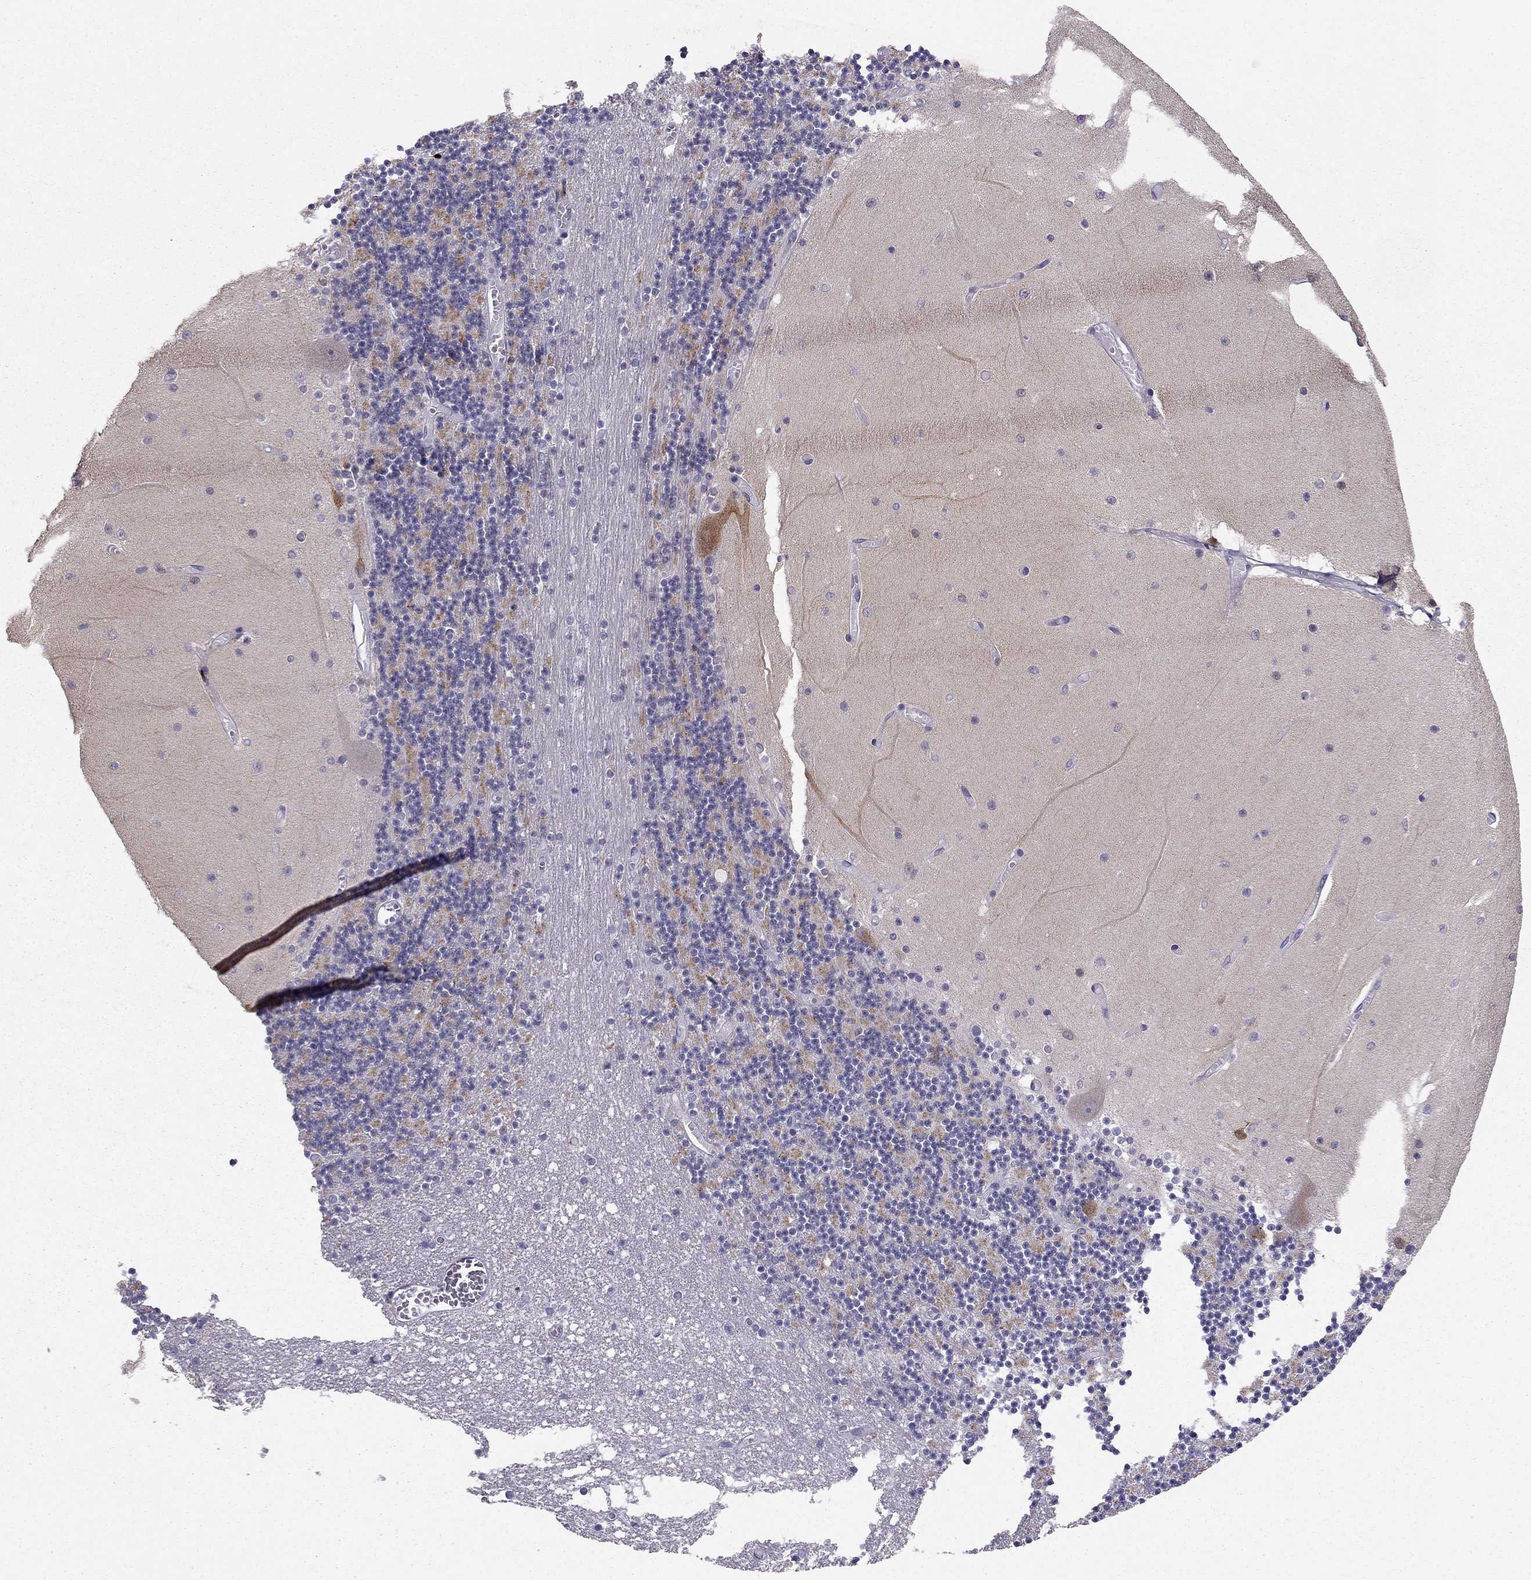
{"staining": {"intensity": "strong", "quantity": "<25%", "location": "cytoplasmic/membranous"}, "tissue": "cerebellum", "cell_type": "Cells in granular layer", "image_type": "normal", "snomed": [{"axis": "morphology", "description": "Normal tissue, NOS"}, {"axis": "topography", "description": "Cerebellum"}], "caption": "Protein expression analysis of benign human cerebellum reveals strong cytoplasmic/membranous positivity in about <25% of cells in granular layer. The staining was performed using DAB to visualize the protein expression in brown, while the nuclei were stained in blue with hematoxylin (Magnification: 20x).", "gene": "LMTK3", "patient": {"sex": "female", "age": 28}}